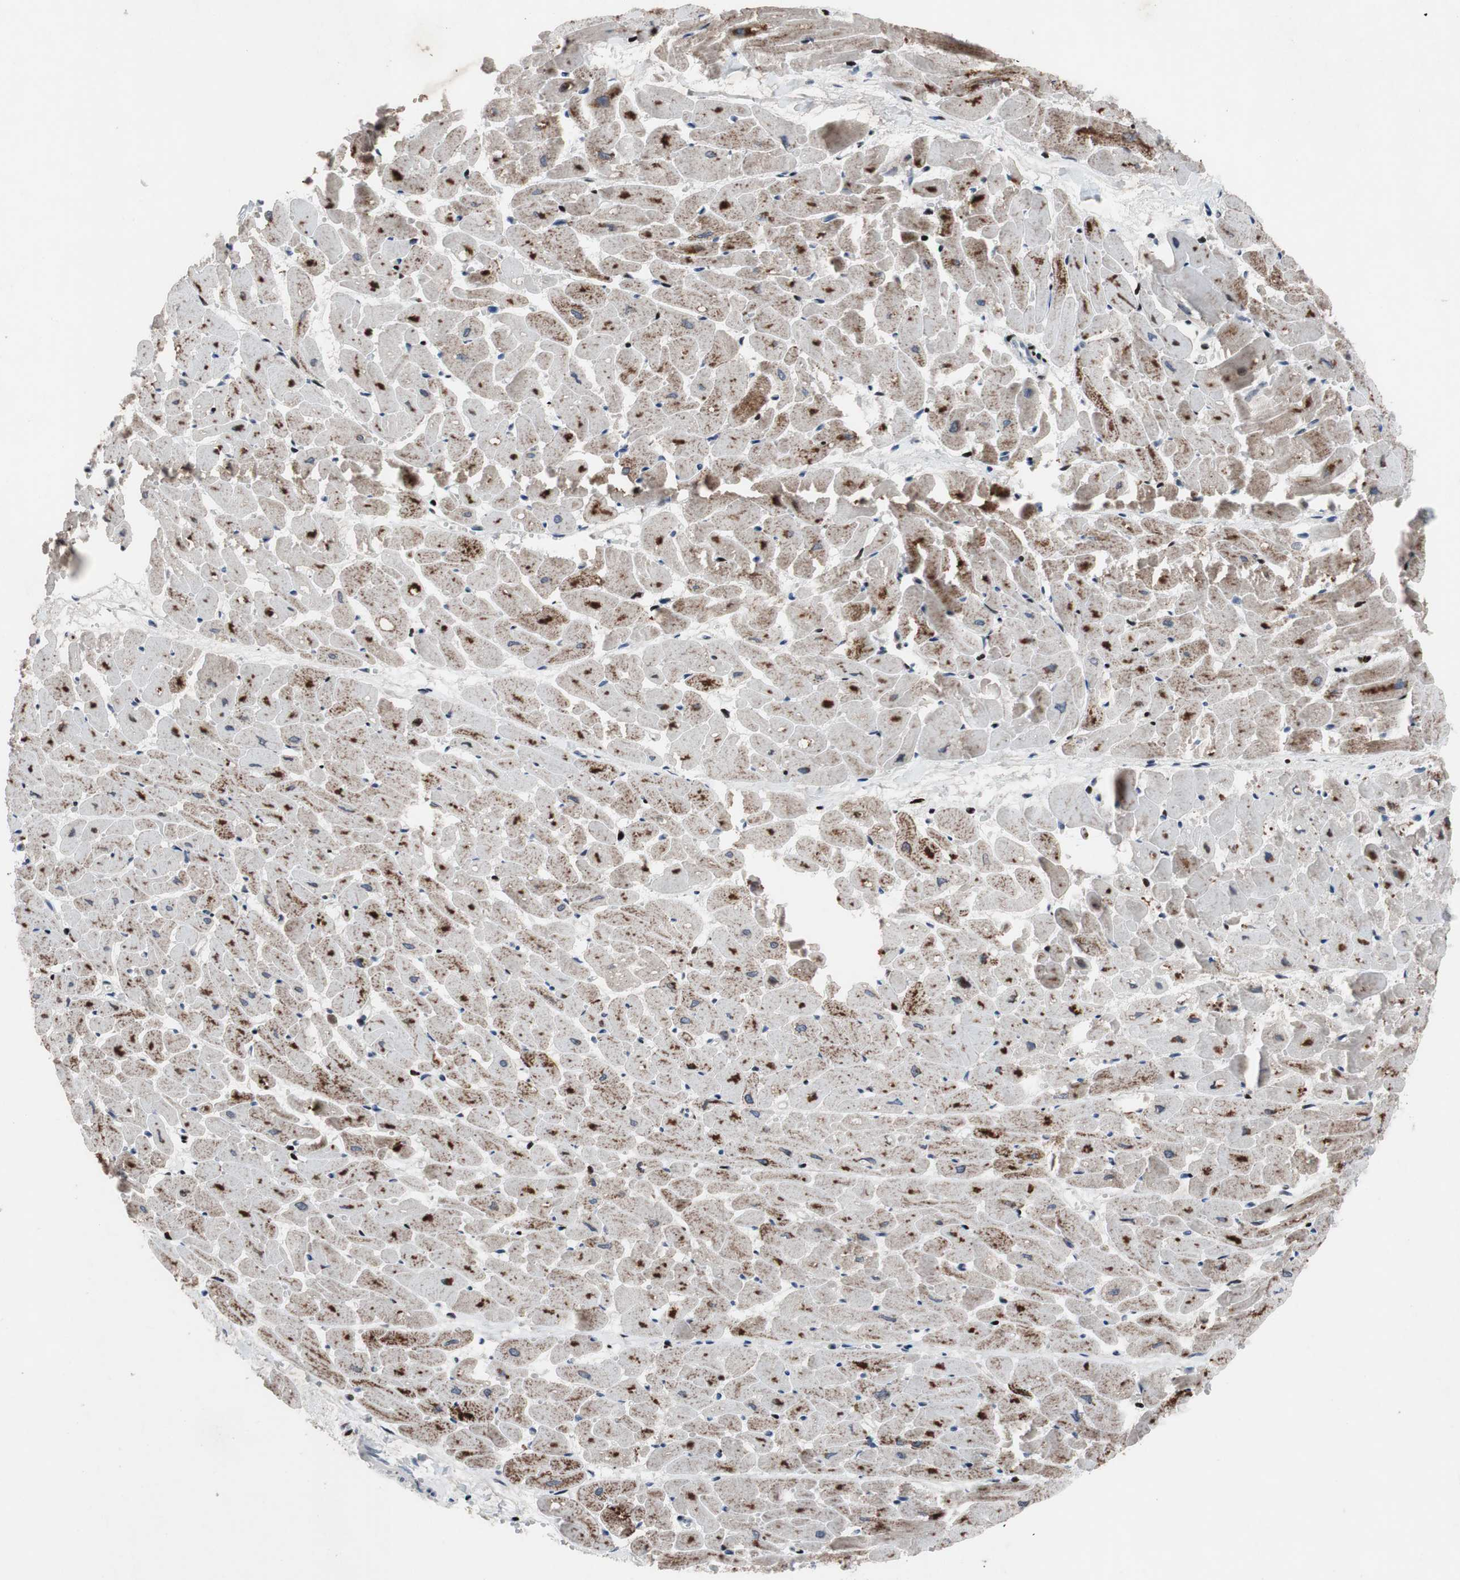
{"staining": {"intensity": "moderate", "quantity": "25%-75%", "location": "cytoplasmic/membranous"}, "tissue": "heart muscle", "cell_type": "Cardiomyocytes", "image_type": "normal", "snomed": [{"axis": "morphology", "description": "Normal tissue, NOS"}, {"axis": "topography", "description": "Heart"}], "caption": "High-magnification brightfield microscopy of unremarkable heart muscle stained with DAB (3,3'-diaminobenzidine) (brown) and counterstained with hematoxylin (blue). cardiomyocytes exhibit moderate cytoplasmic/membranous staining is appreciated in about25%-75% of cells.", "gene": "MUTYH", "patient": {"sex": "female", "age": 19}}